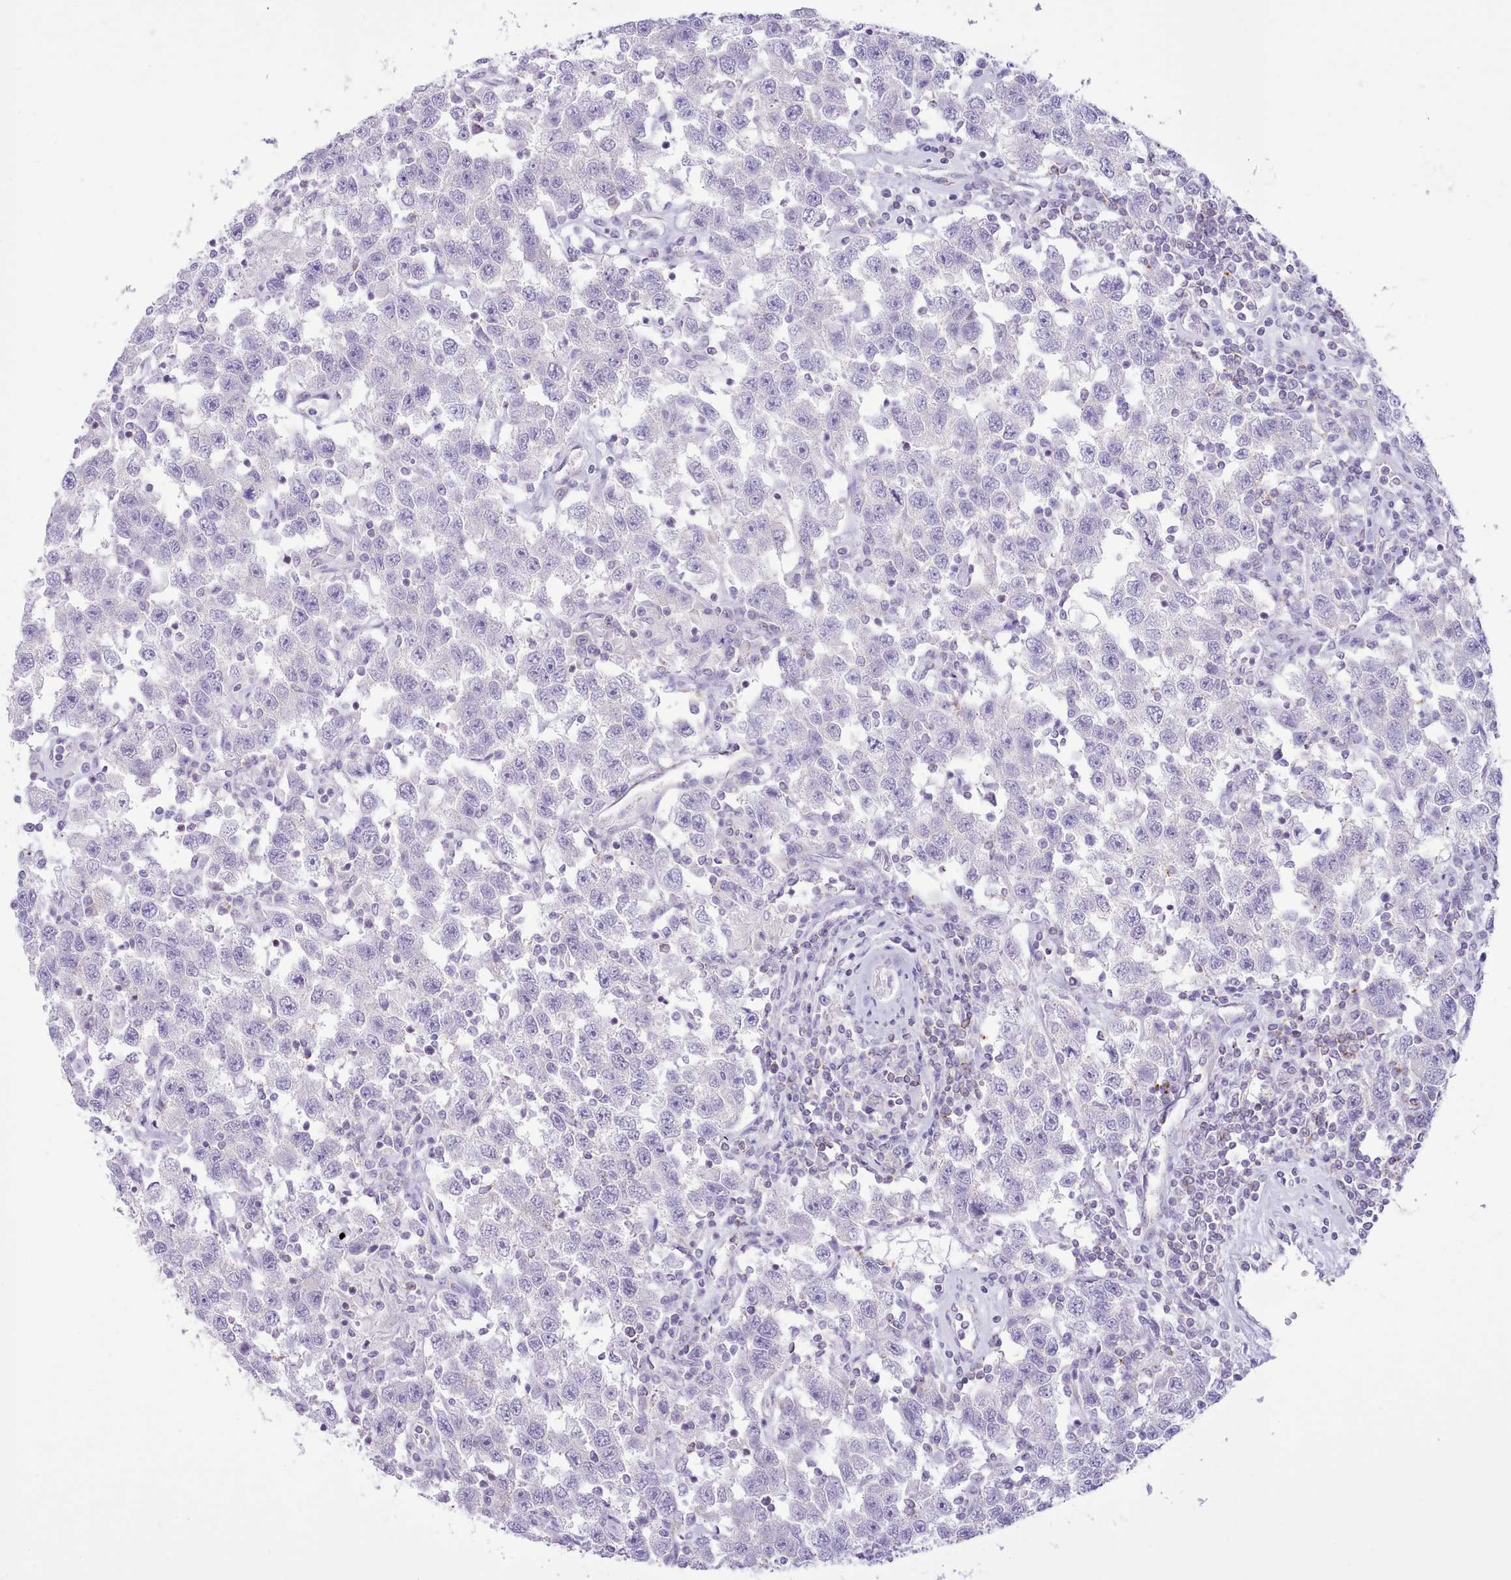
{"staining": {"intensity": "negative", "quantity": "none", "location": "none"}, "tissue": "testis cancer", "cell_type": "Tumor cells", "image_type": "cancer", "snomed": [{"axis": "morphology", "description": "Seminoma, NOS"}, {"axis": "topography", "description": "Testis"}], "caption": "This histopathology image is of seminoma (testis) stained with immunohistochemistry to label a protein in brown with the nuclei are counter-stained blue. There is no staining in tumor cells.", "gene": "MDFI", "patient": {"sex": "male", "age": 41}}